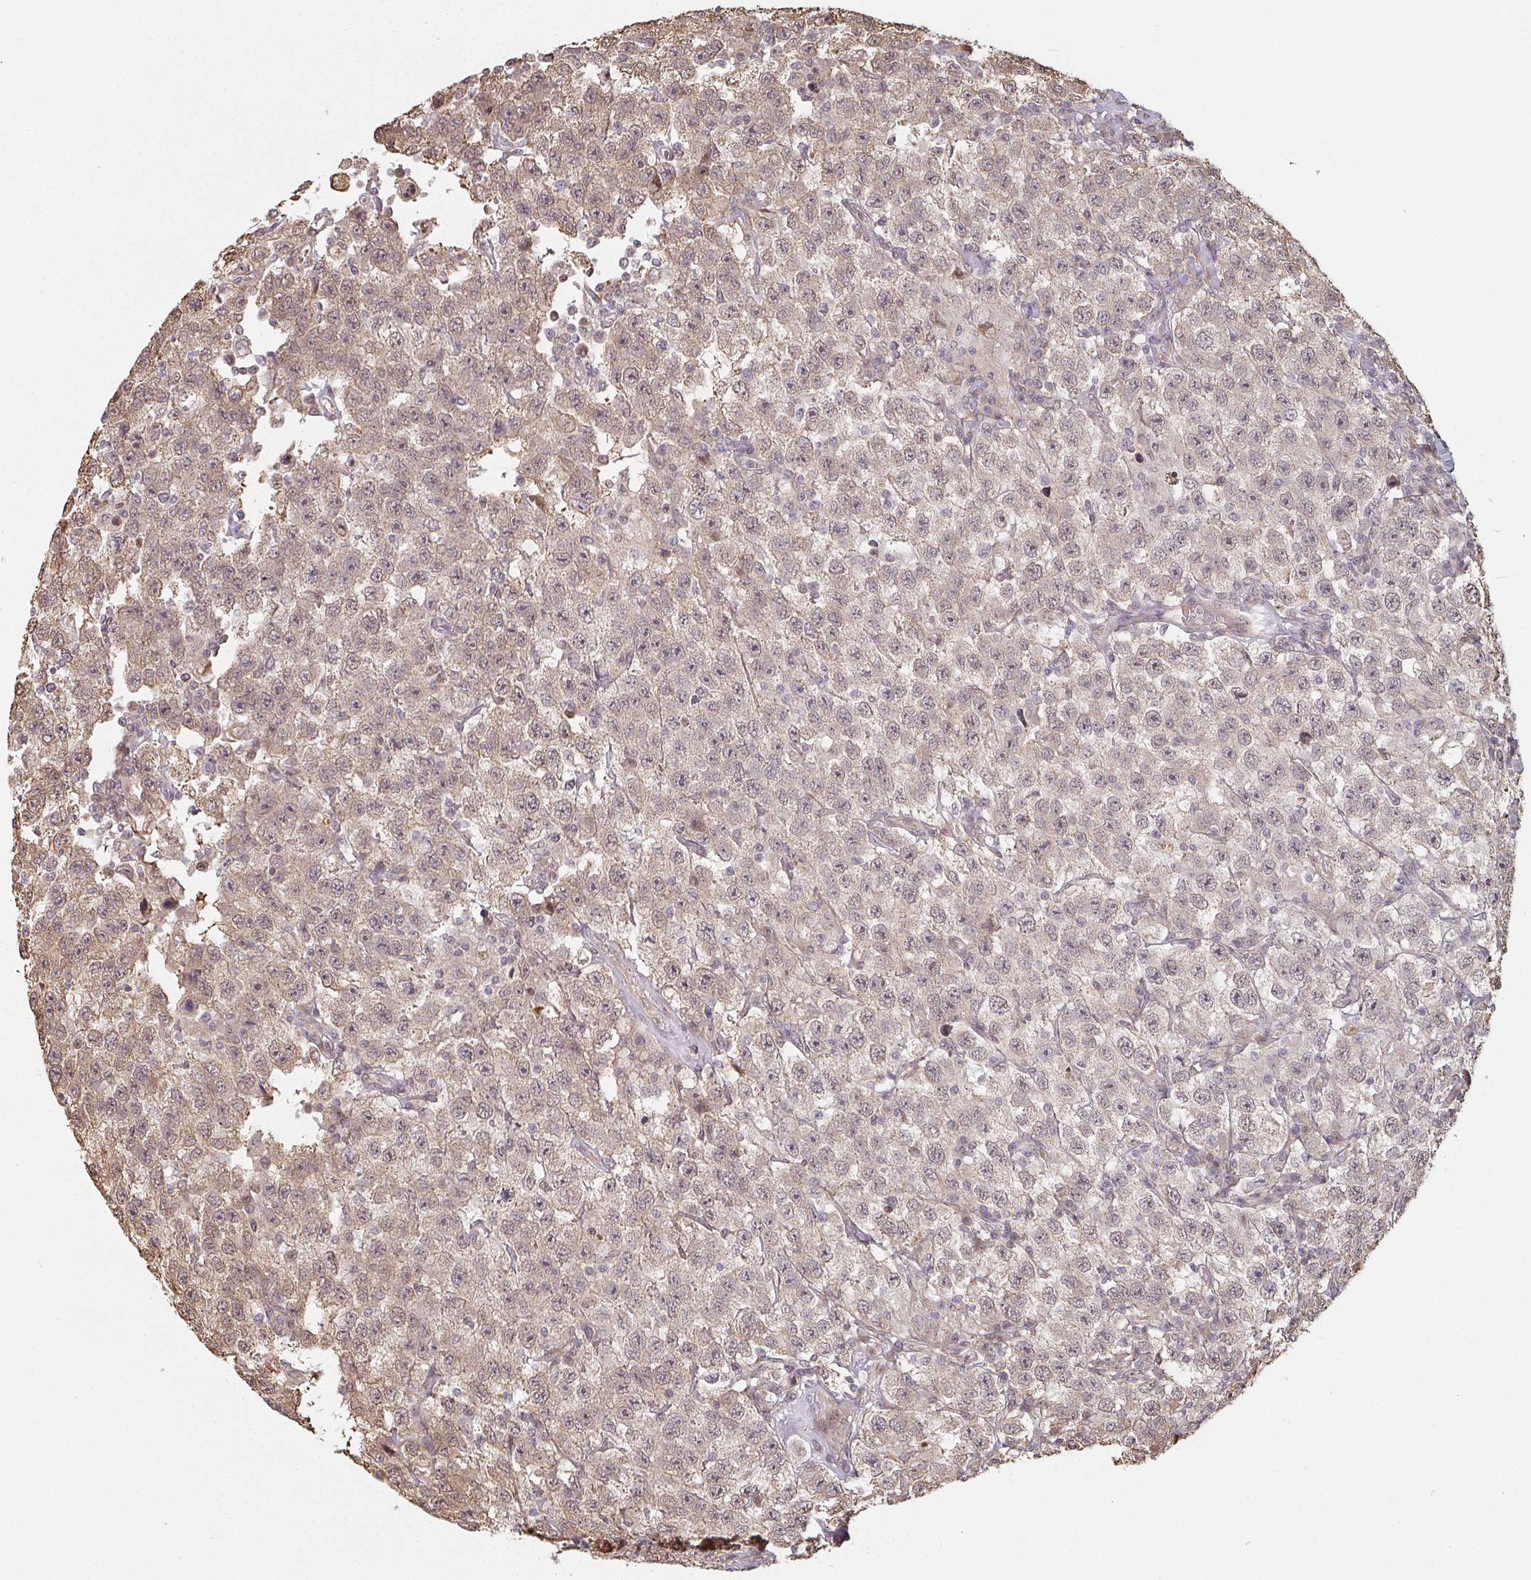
{"staining": {"intensity": "weak", "quantity": "25%-75%", "location": "cytoplasmic/membranous,nuclear"}, "tissue": "testis cancer", "cell_type": "Tumor cells", "image_type": "cancer", "snomed": [{"axis": "morphology", "description": "Seminoma, NOS"}, {"axis": "topography", "description": "Testis"}], "caption": "The immunohistochemical stain highlights weak cytoplasmic/membranous and nuclear expression in tumor cells of testis cancer (seminoma) tissue.", "gene": "MED19", "patient": {"sex": "male", "age": 41}}